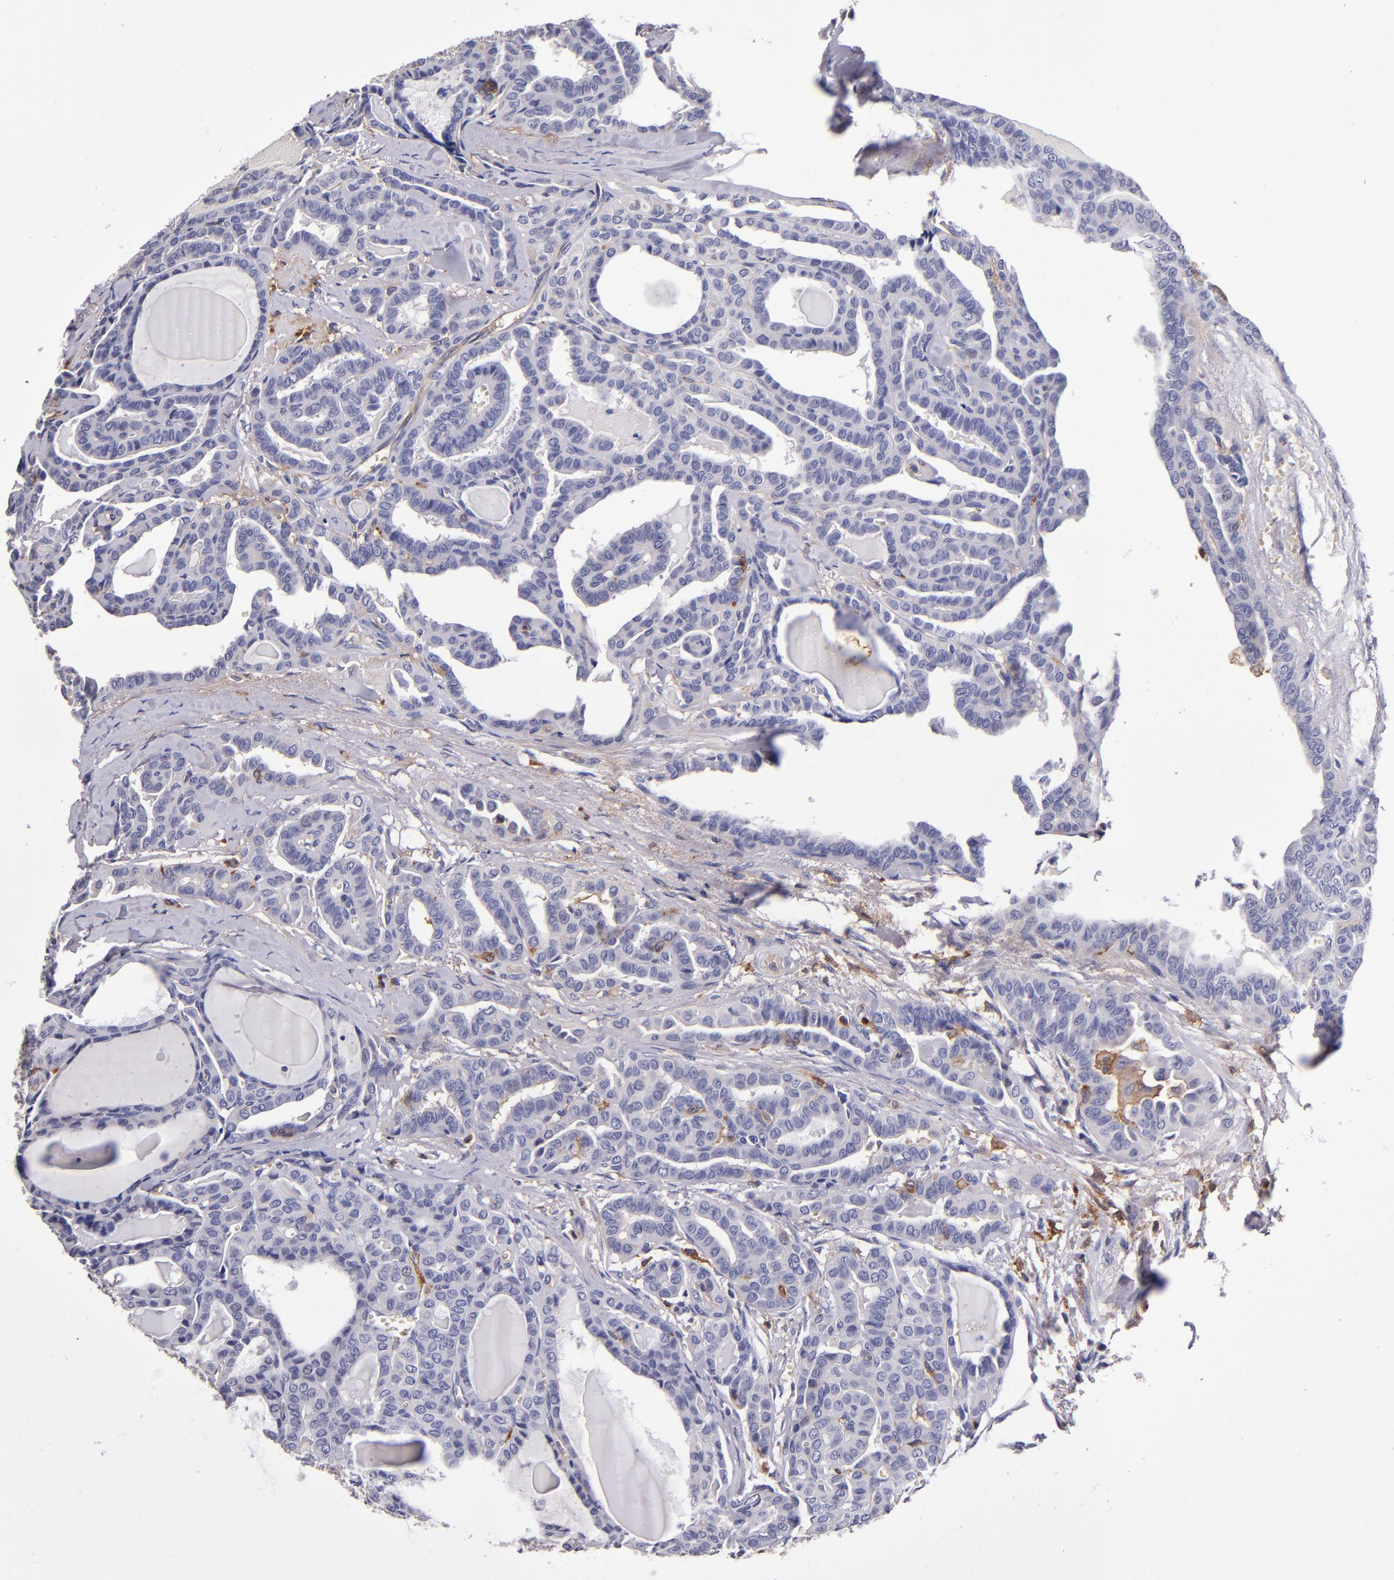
{"staining": {"intensity": "weak", "quantity": "<25%", "location": "cytoplasmic/membranous"}, "tissue": "thyroid cancer", "cell_type": "Tumor cells", "image_type": "cancer", "snomed": [{"axis": "morphology", "description": "Carcinoma, NOS"}, {"axis": "topography", "description": "Thyroid gland"}], "caption": "IHC histopathology image of neoplastic tissue: carcinoma (thyroid) stained with DAB (3,3'-diaminobenzidine) reveals no significant protein staining in tumor cells.", "gene": "SIRPA", "patient": {"sex": "female", "age": 91}}